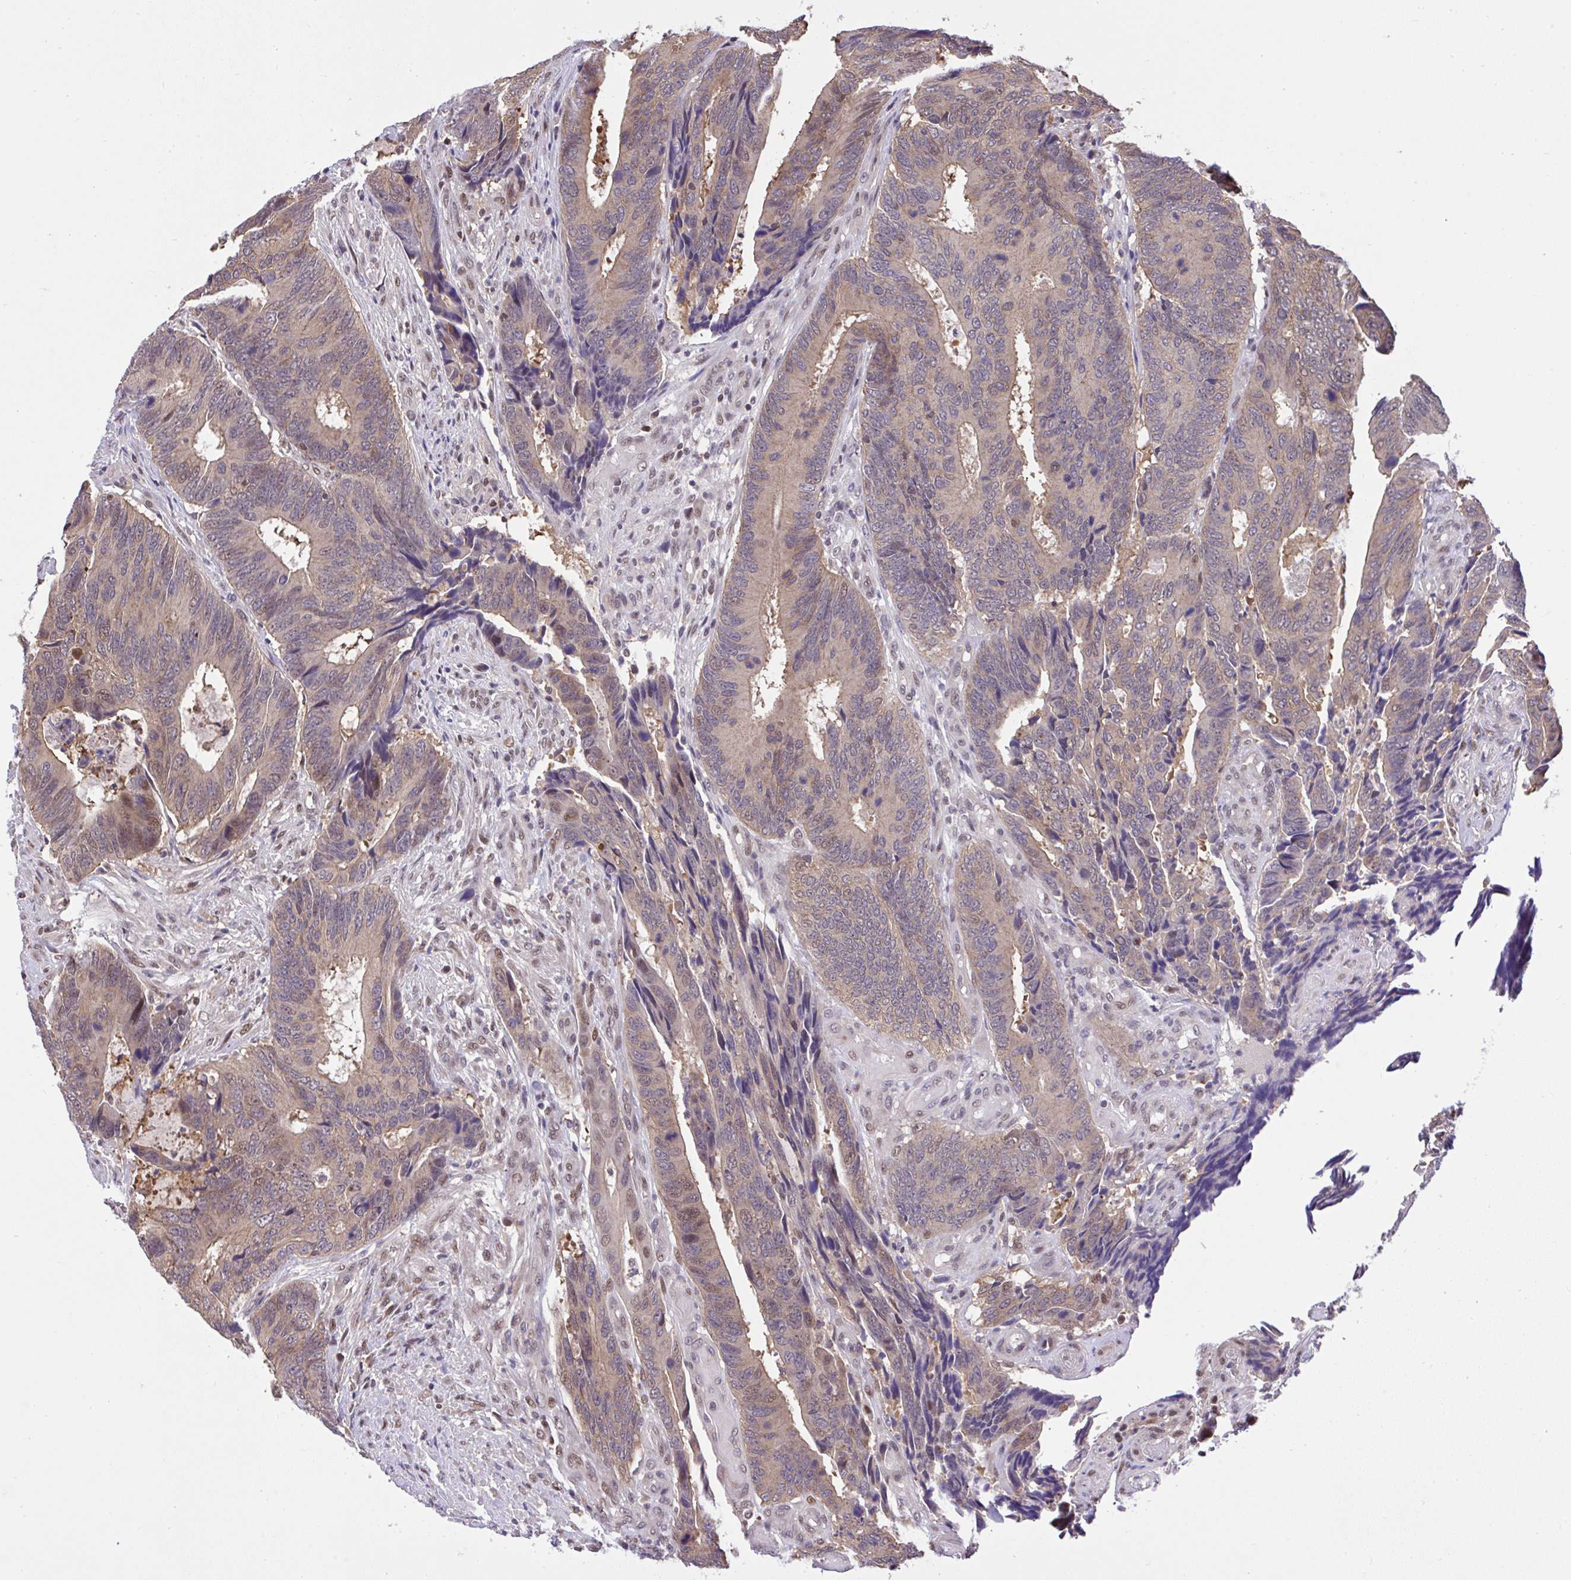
{"staining": {"intensity": "weak", "quantity": ">75%", "location": "cytoplasmic/membranous,nuclear"}, "tissue": "colorectal cancer", "cell_type": "Tumor cells", "image_type": "cancer", "snomed": [{"axis": "morphology", "description": "Adenocarcinoma, NOS"}, {"axis": "topography", "description": "Colon"}], "caption": "Adenocarcinoma (colorectal) stained for a protein (brown) displays weak cytoplasmic/membranous and nuclear positive staining in about >75% of tumor cells.", "gene": "GLIS3", "patient": {"sex": "male", "age": 87}}